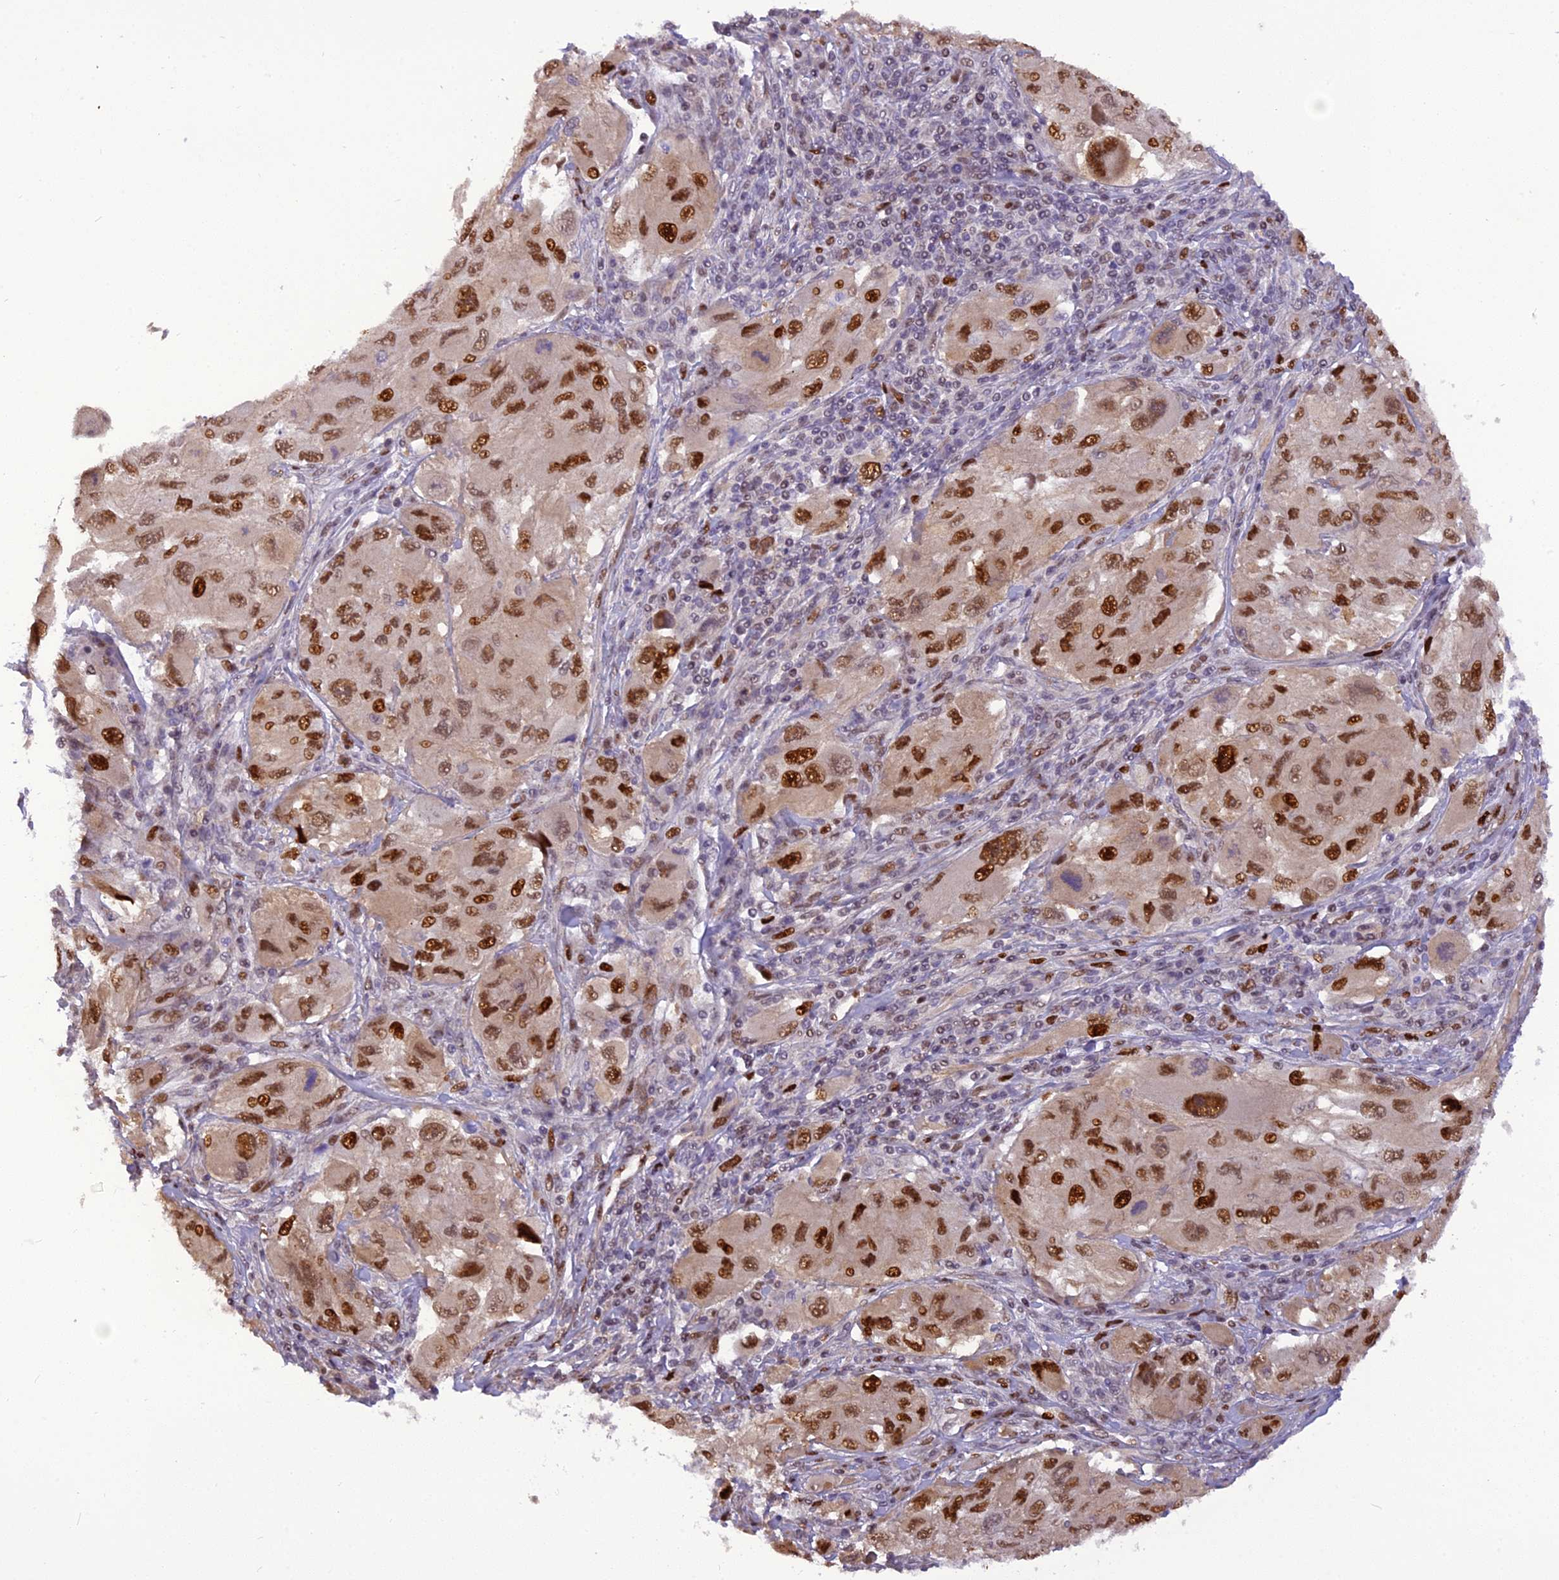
{"staining": {"intensity": "strong", "quantity": ">75%", "location": "nuclear"}, "tissue": "melanoma", "cell_type": "Tumor cells", "image_type": "cancer", "snomed": [{"axis": "morphology", "description": "Malignant melanoma, NOS"}, {"axis": "topography", "description": "Skin"}], "caption": "This is an image of immunohistochemistry staining of malignant melanoma, which shows strong positivity in the nuclear of tumor cells.", "gene": "MICALL1", "patient": {"sex": "female", "age": 91}}